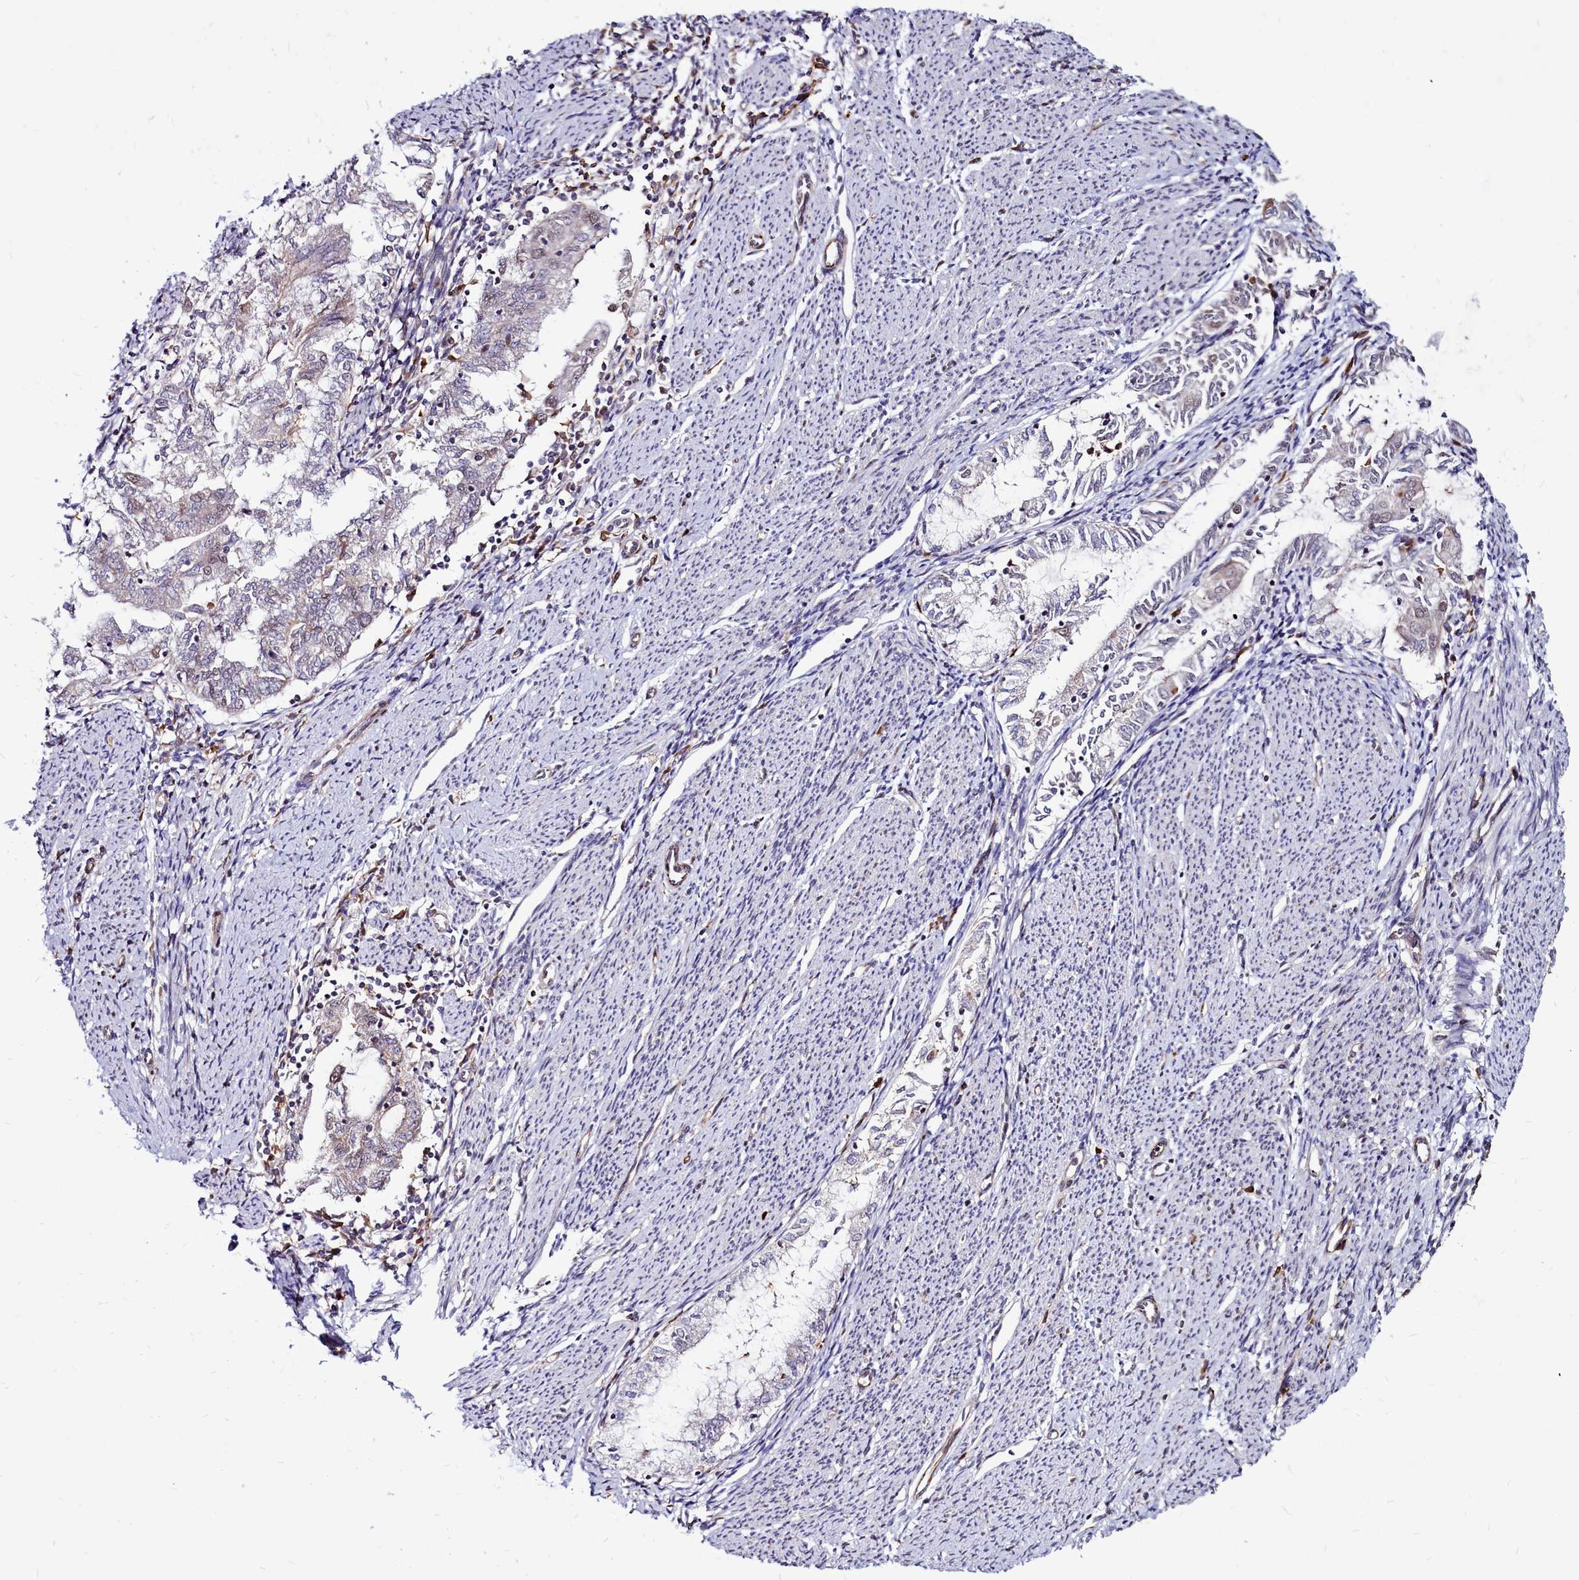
{"staining": {"intensity": "weak", "quantity": "<25%", "location": "cytoplasmic/membranous"}, "tissue": "endometrial cancer", "cell_type": "Tumor cells", "image_type": "cancer", "snomed": [{"axis": "morphology", "description": "Adenocarcinoma, NOS"}, {"axis": "topography", "description": "Endometrium"}], "caption": "Tumor cells are negative for protein expression in human endometrial cancer.", "gene": "CLK3", "patient": {"sex": "female", "age": 79}}